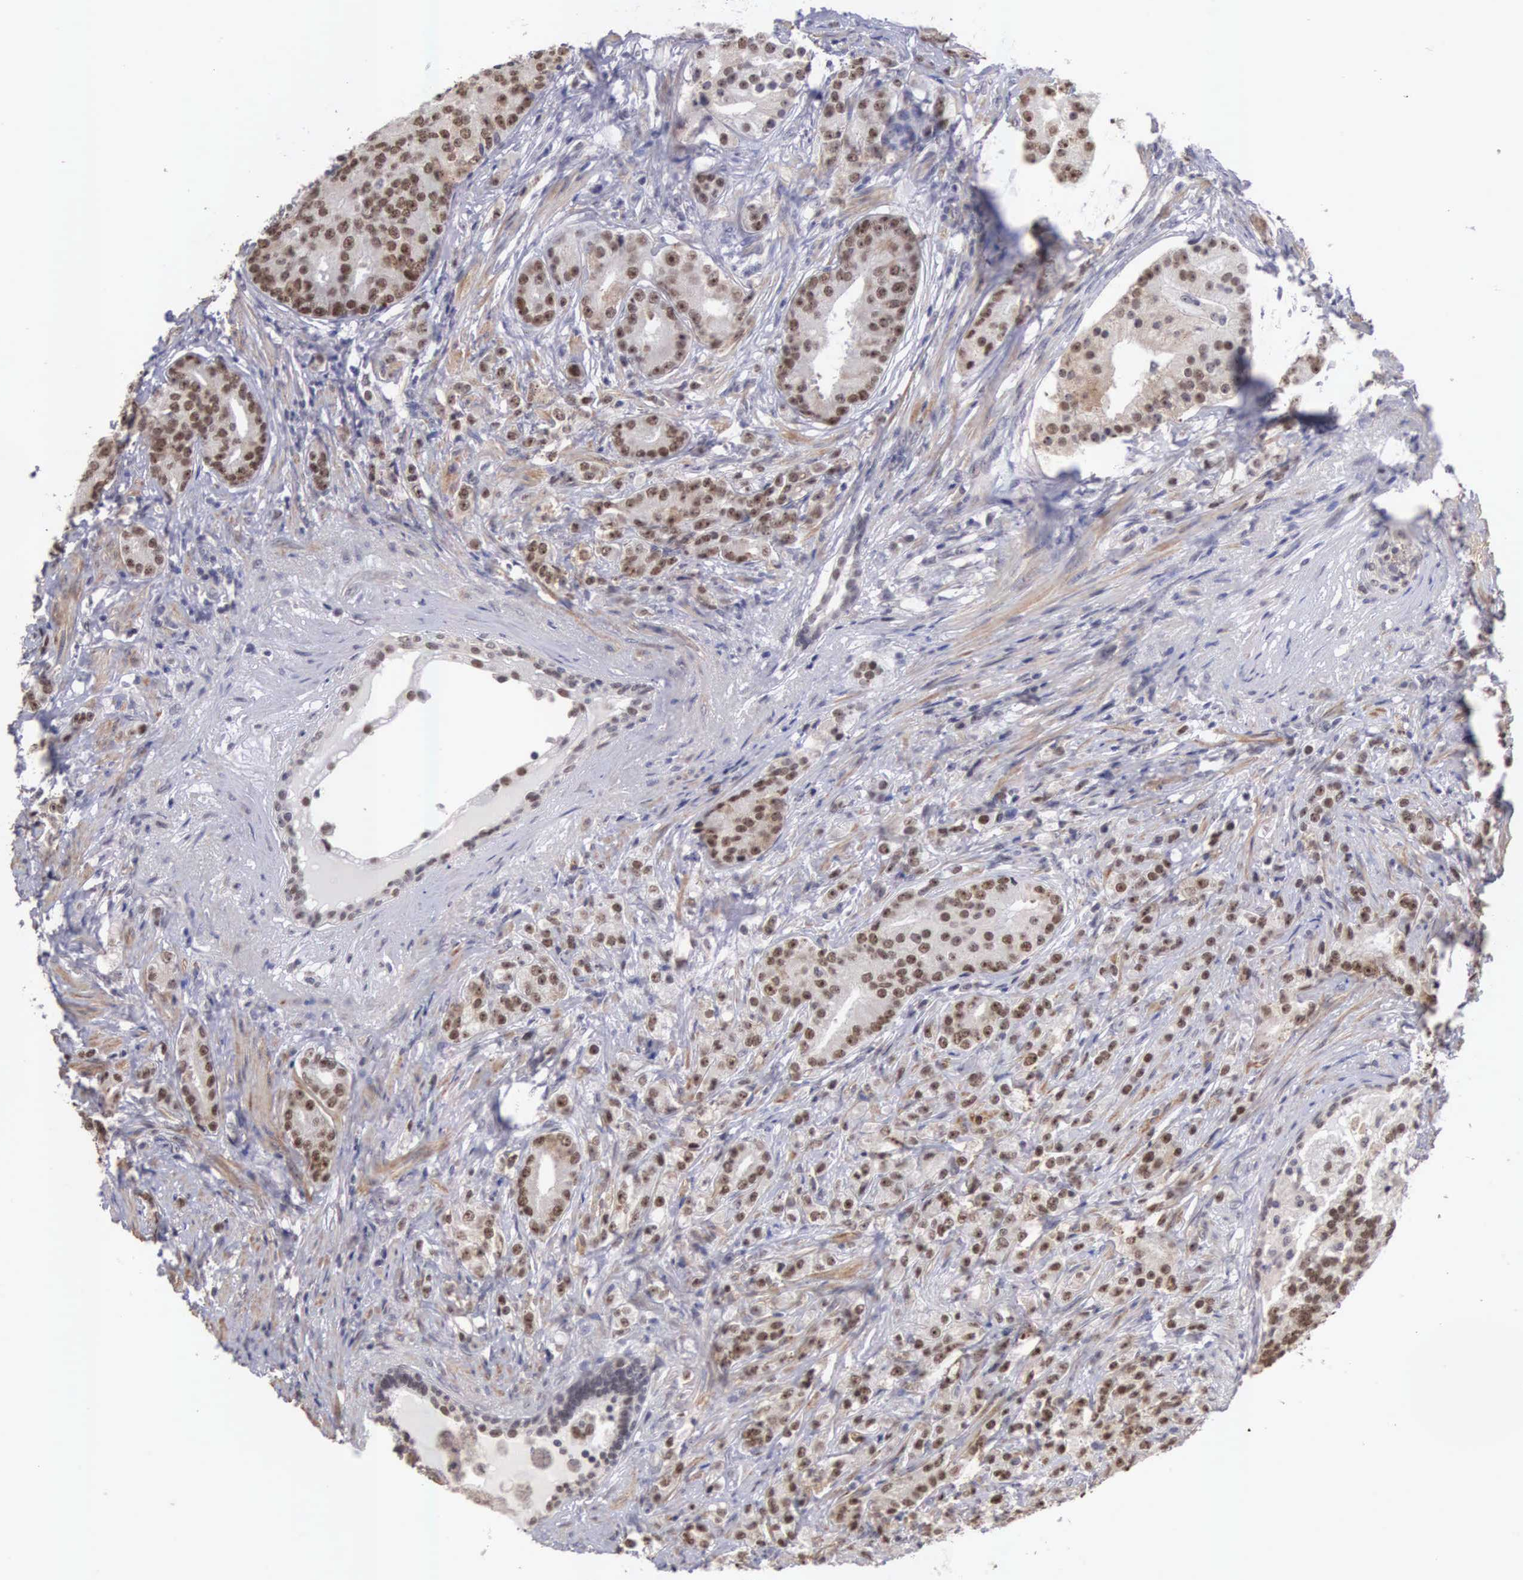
{"staining": {"intensity": "moderate", "quantity": ">75%", "location": "nuclear"}, "tissue": "prostate cancer", "cell_type": "Tumor cells", "image_type": "cancer", "snomed": [{"axis": "morphology", "description": "Adenocarcinoma, Medium grade"}, {"axis": "topography", "description": "Prostate"}], "caption": "Moderate nuclear staining is identified in about >75% of tumor cells in adenocarcinoma (medium-grade) (prostate).", "gene": "ZNF275", "patient": {"sex": "male", "age": 59}}